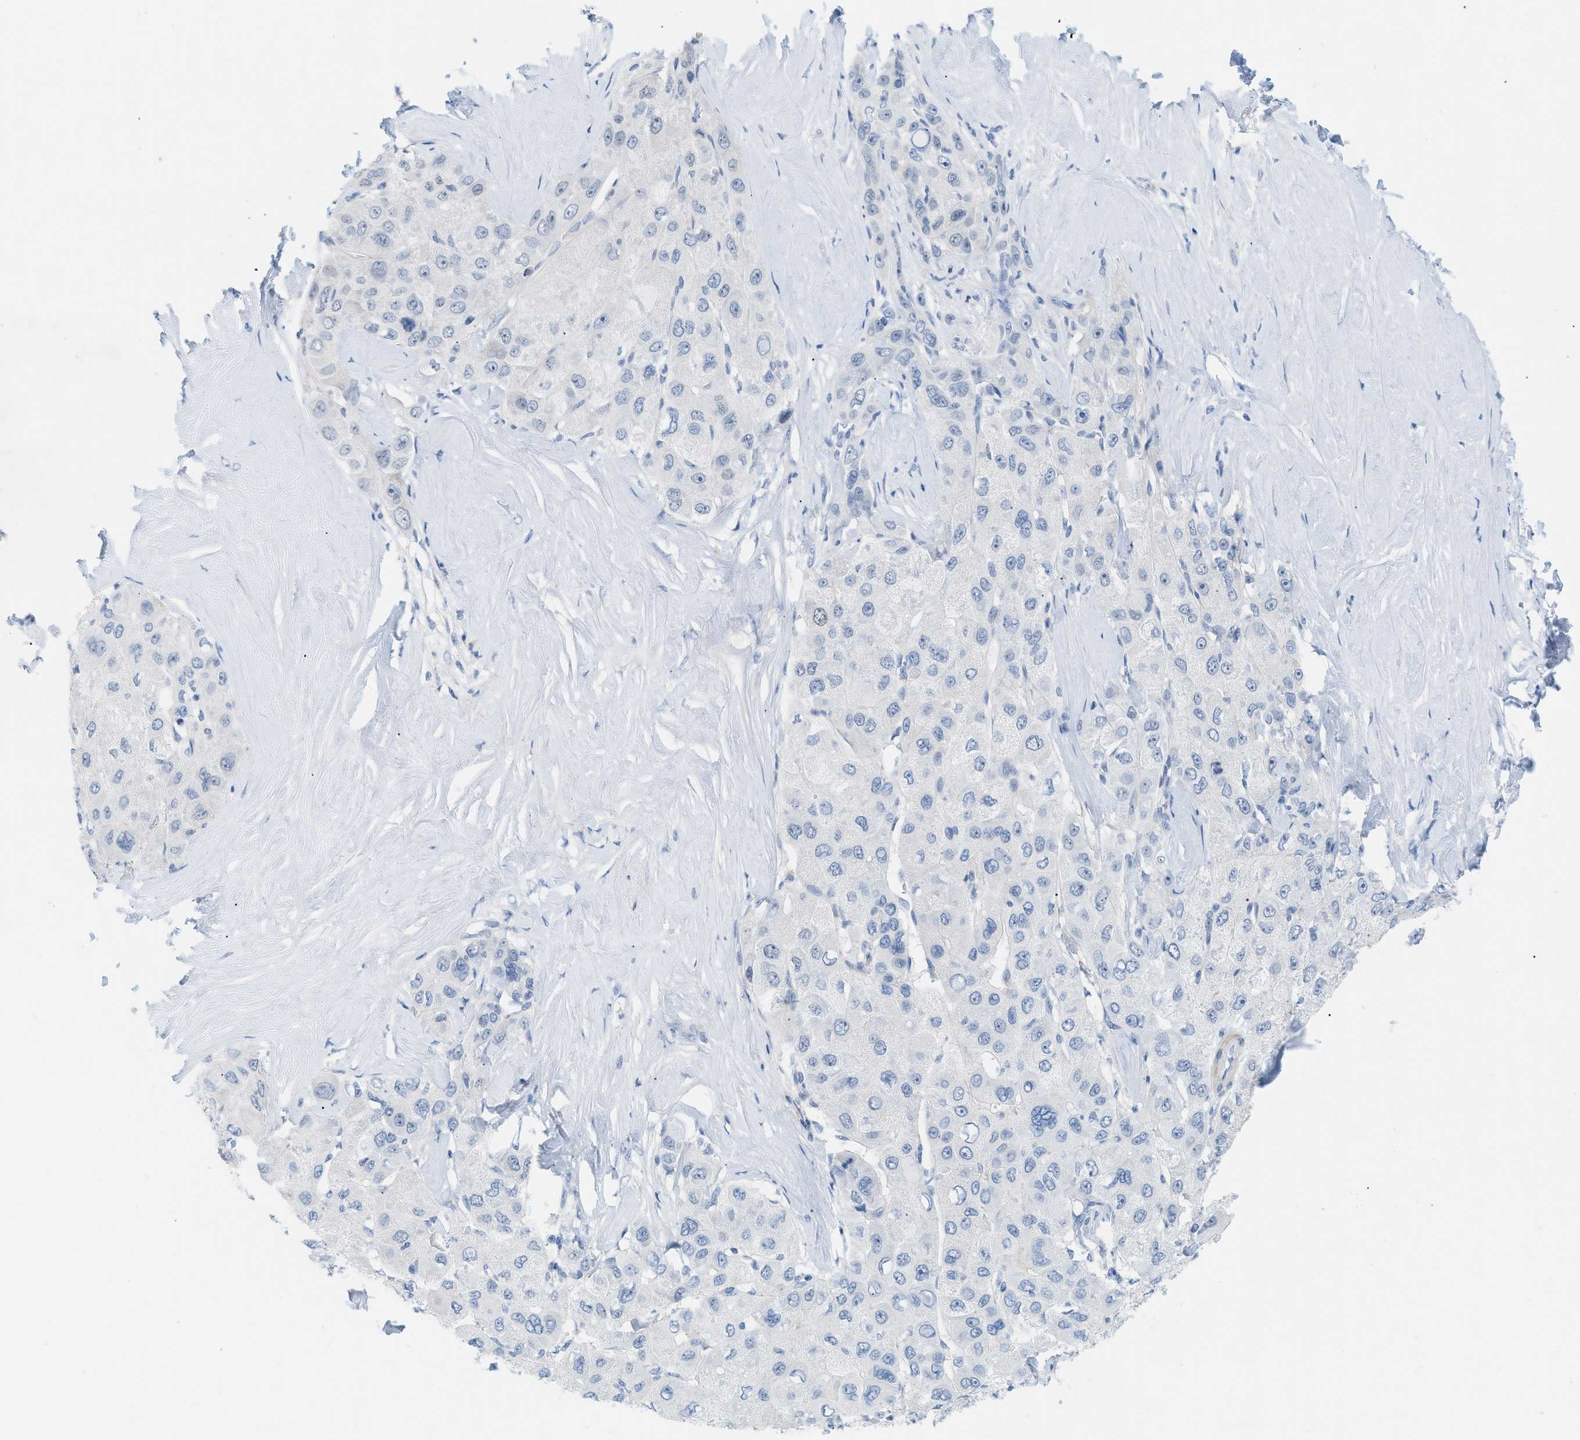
{"staining": {"intensity": "negative", "quantity": "none", "location": "none"}, "tissue": "liver cancer", "cell_type": "Tumor cells", "image_type": "cancer", "snomed": [{"axis": "morphology", "description": "Carcinoma, Hepatocellular, NOS"}, {"axis": "topography", "description": "Liver"}], "caption": "Immunohistochemical staining of hepatocellular carcinoma (liver) reveals no significant staining in tumor cells.", "gene": "HLTF", "patient": {"sex": "male", "age": 80}}